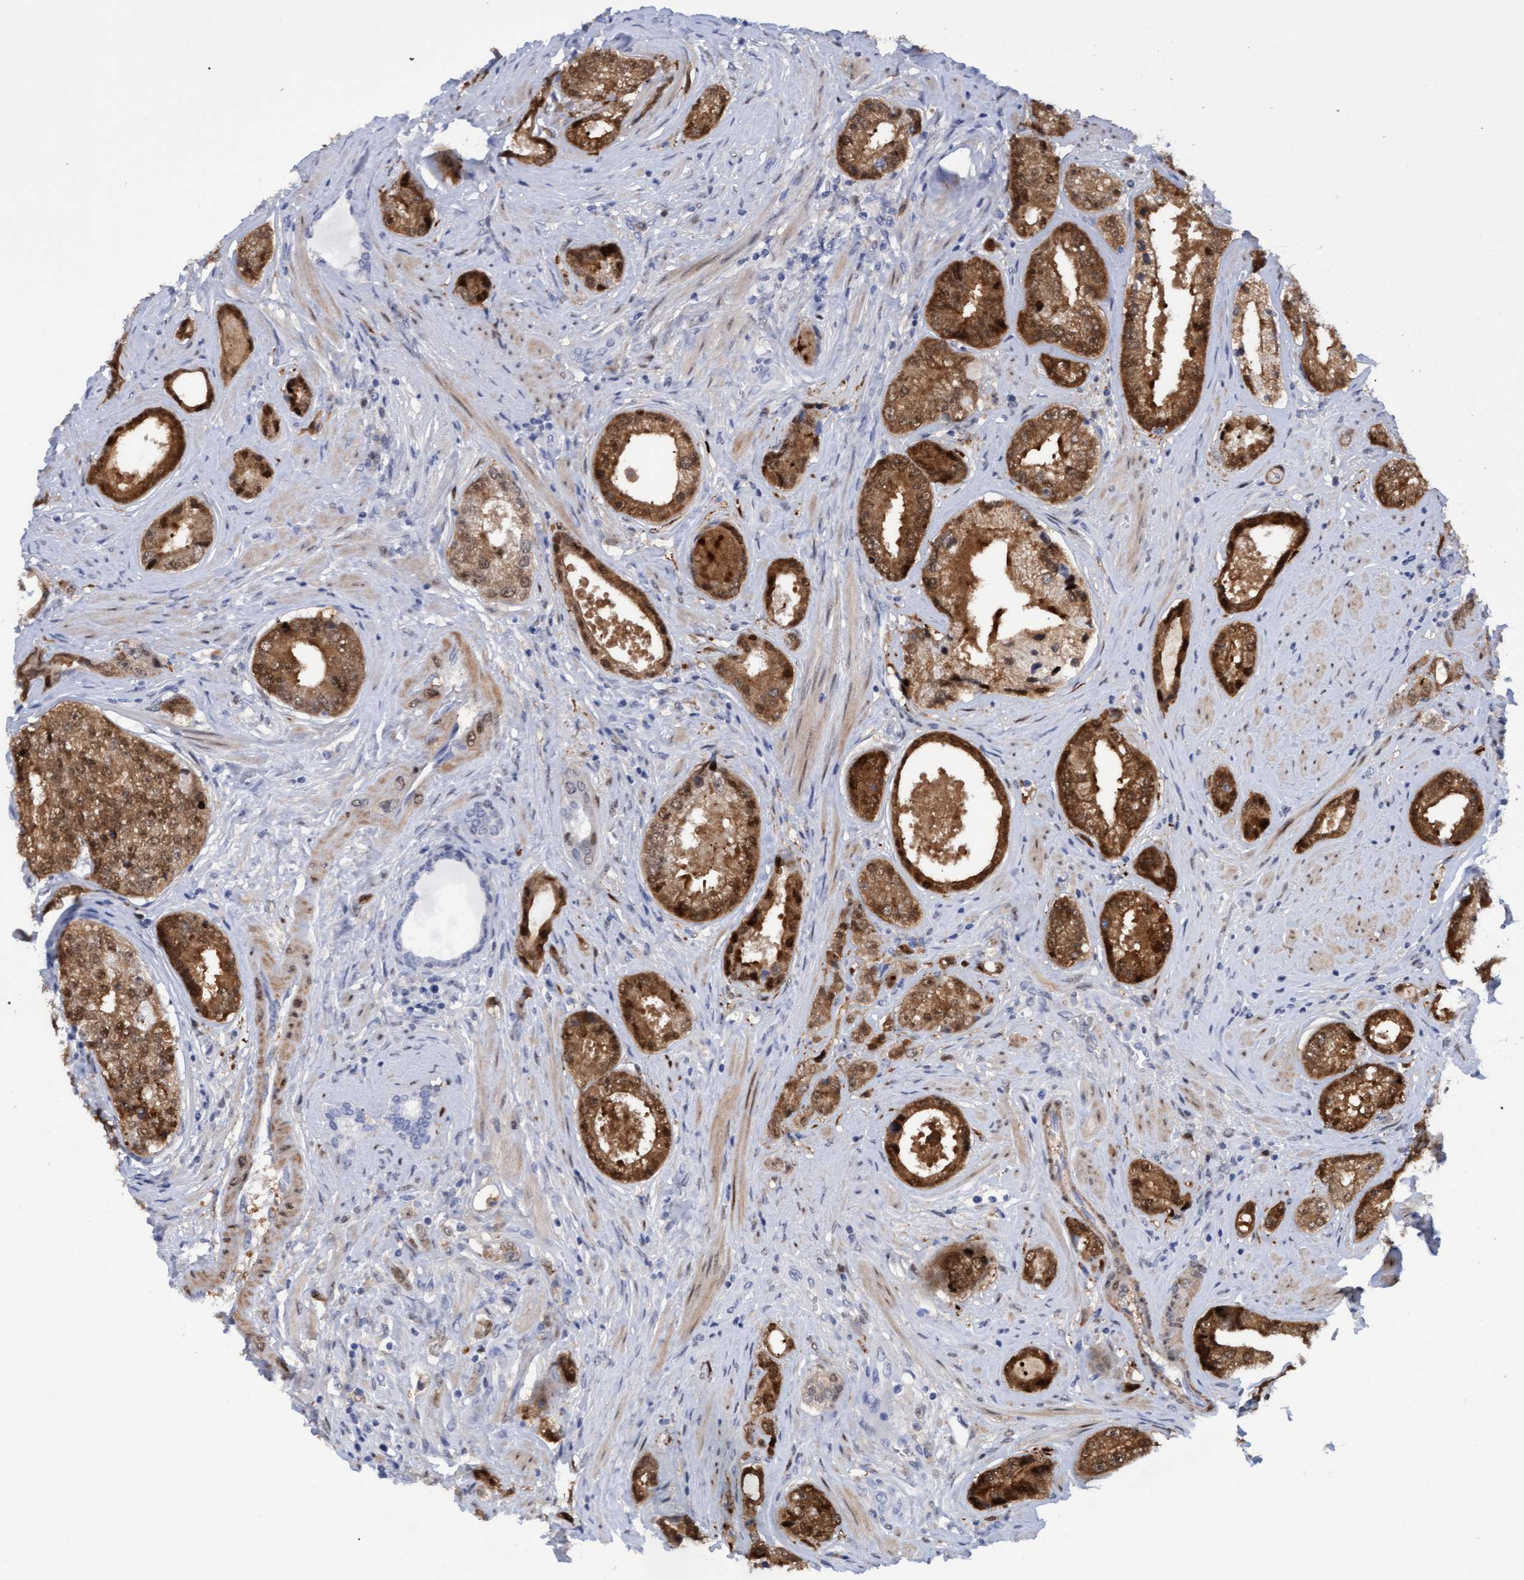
{"staining": {"intensity": "moderate", "quantity": ">75%", "location": "cytoplasmic/membranous,nuclear"}, "tissue": "prostate cancer", "cell_type": "Tumor cells", "image_type": "cancer", "snomed": [{"axis": "morphology", "description": "Adenocarcinoma, High grade"}, {"axis": "topography", "description": "Prostate"}], "caption": "Immunohistochemistry (IHC) staining of prostate cancer, which reveals medium levels of moderate cytoplasmic/membranous and nuclear staining in about >75% of tumor cells indicating moderate cytoplasmic/membranous and nuclear protein staining. The staining was performed using DAB (3,3'-diaminobenzidine) (brown) for protein detection and nuclei were counterstained in hematoxylin (blue).", "gene": "PINX1", "patient": {"sex": "male", "age": 61}}